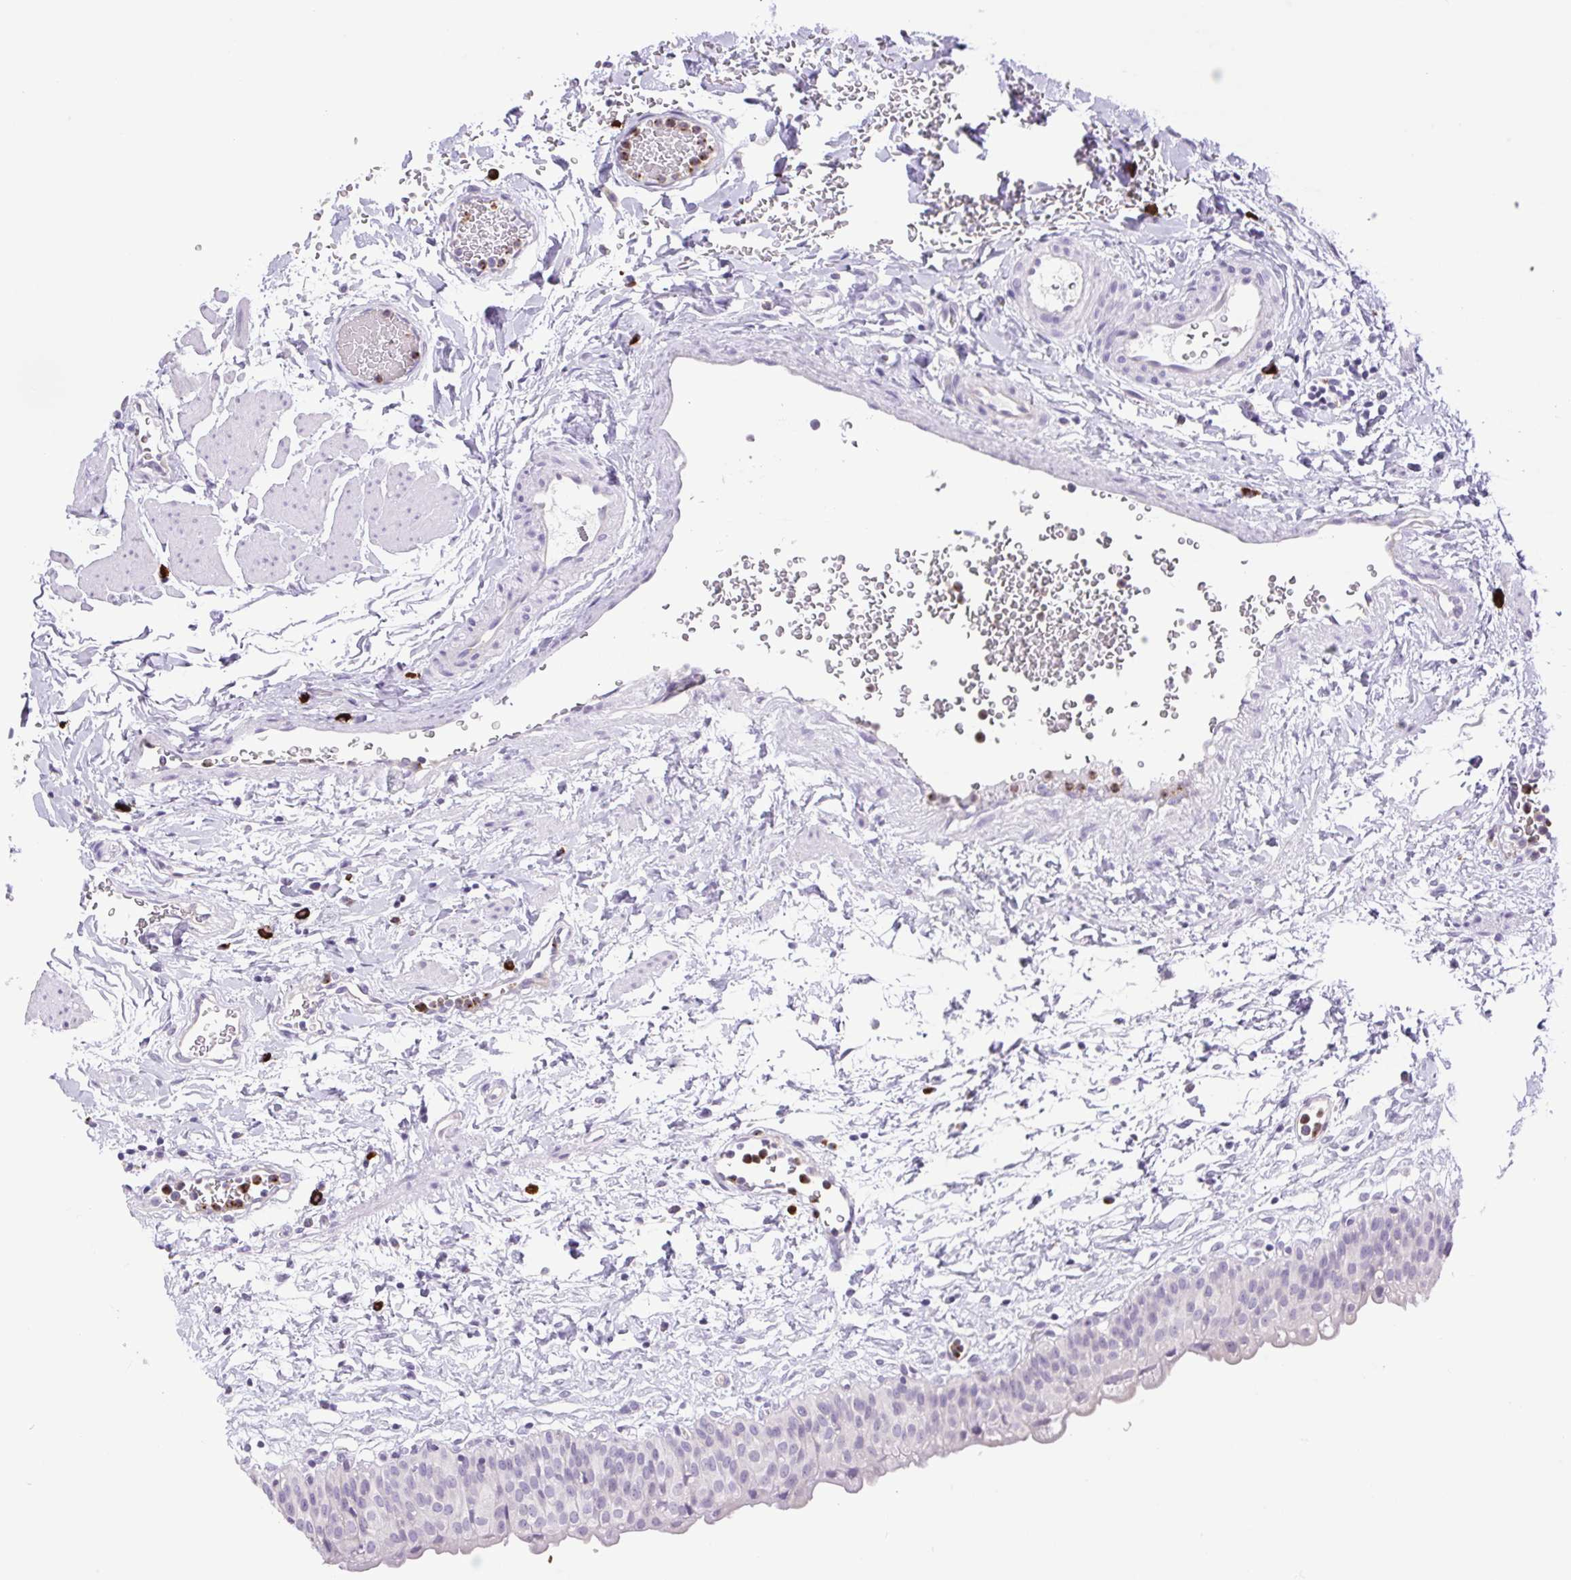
{"staining": {"intensity": "negative", "quantity": "none", "location": "none"}, "tissue": "urinary bladder", "cell_type": "Urothelial cells", "image_type": "normal", "snomed": [{"axis": "morphology", "description": "Normal tissue, NOS"}, {"axis": "topography", "description": "Urinary bladder"}], "caption": "The immunohistochemistry (IHC) micrograph has no significant positivity in urothelial cells of urinary bladder.", "gene": "FAM177B", "patient": {"sex": "male", "age": 55}}